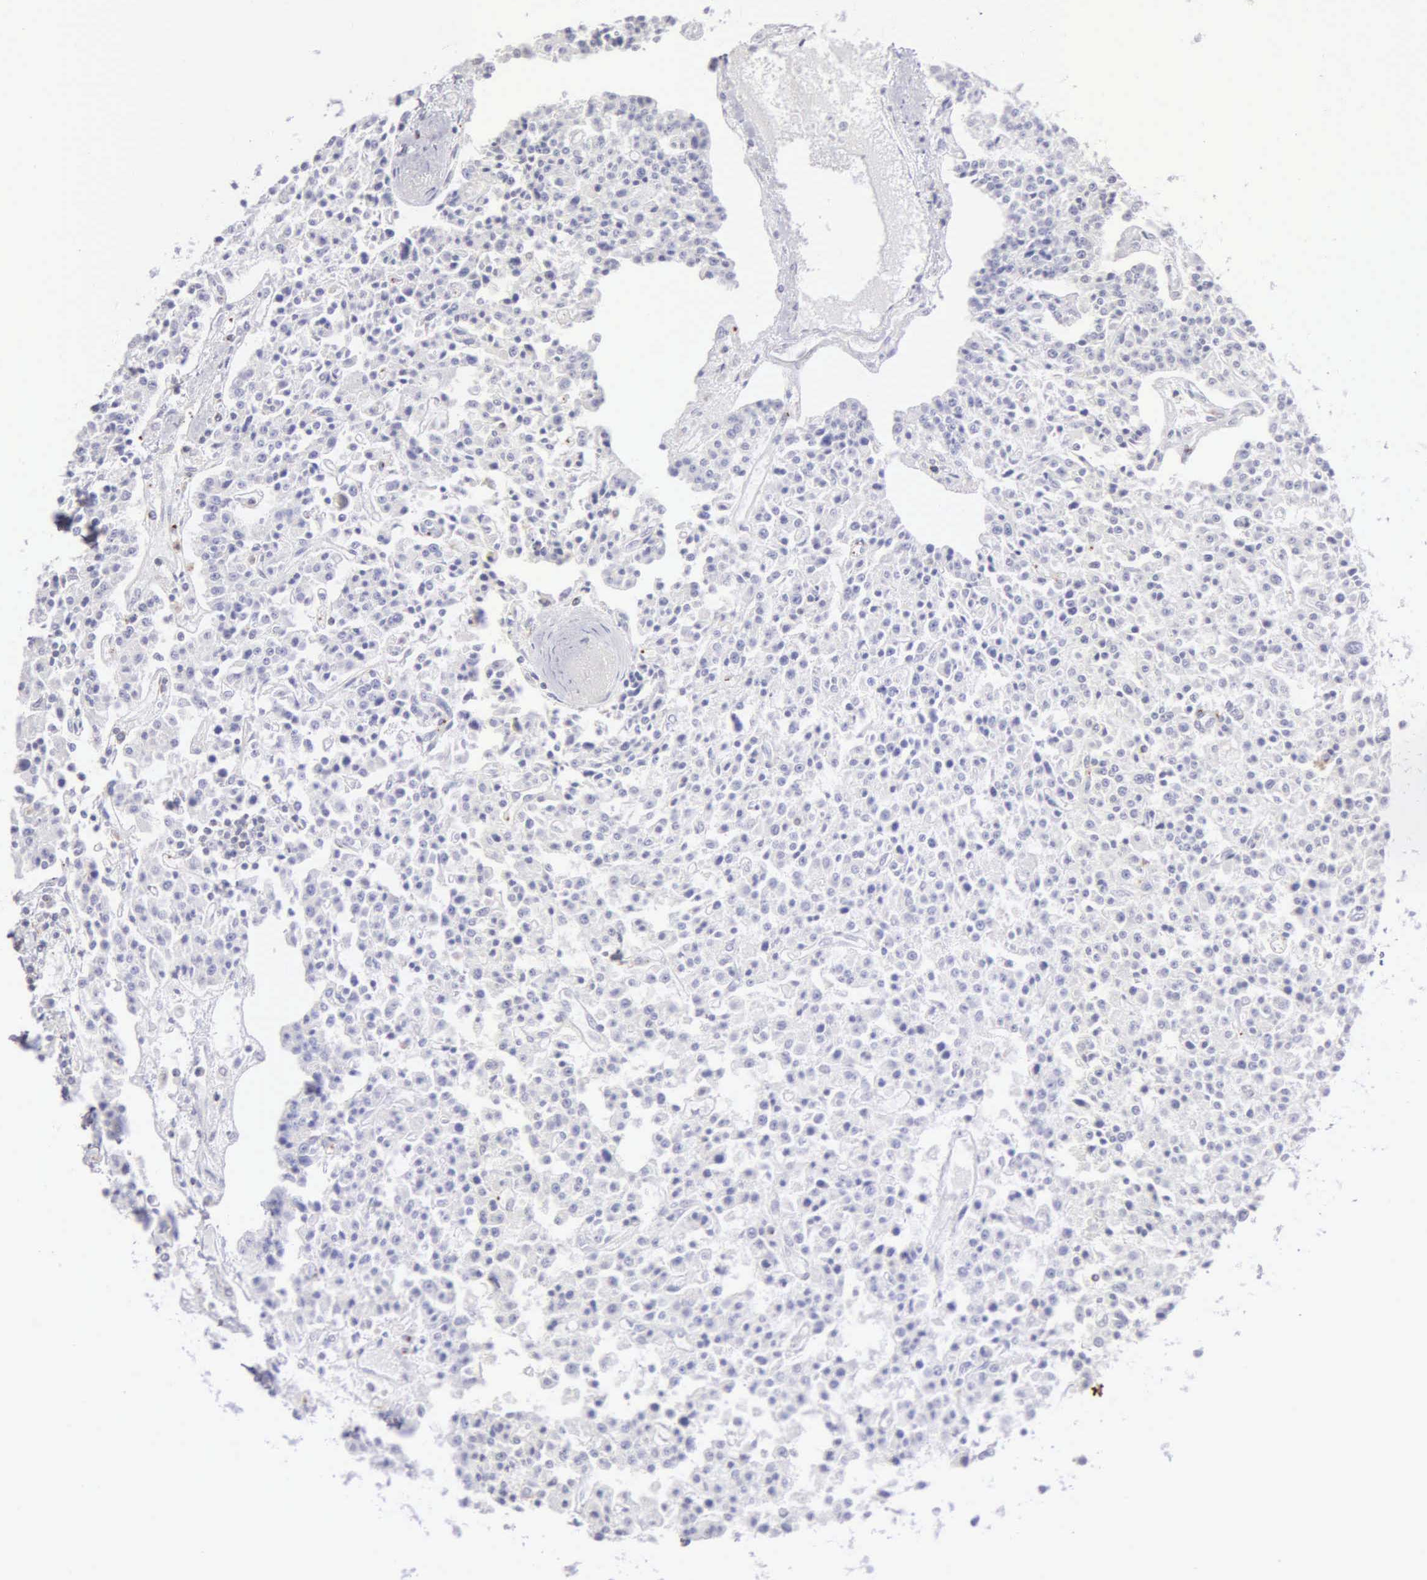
{"staining": {"intensity": "negative", "quantity": "none", "location": "none"}, "tissue": "carcinoid", "cell_type": "Tumor cells", "image_type": "cancer", "snomed": [{"axis": "morphology", "description": "Carcinoid, malignant, NOS"}, {"axis": "topography", "description": "Stomach"}], "caption": "Photomicrograph shows no protein positivity in tumor cells of carcinoid tissue.", "gene": "SRGN", "patient": {"sex": "female", "age": 76}}